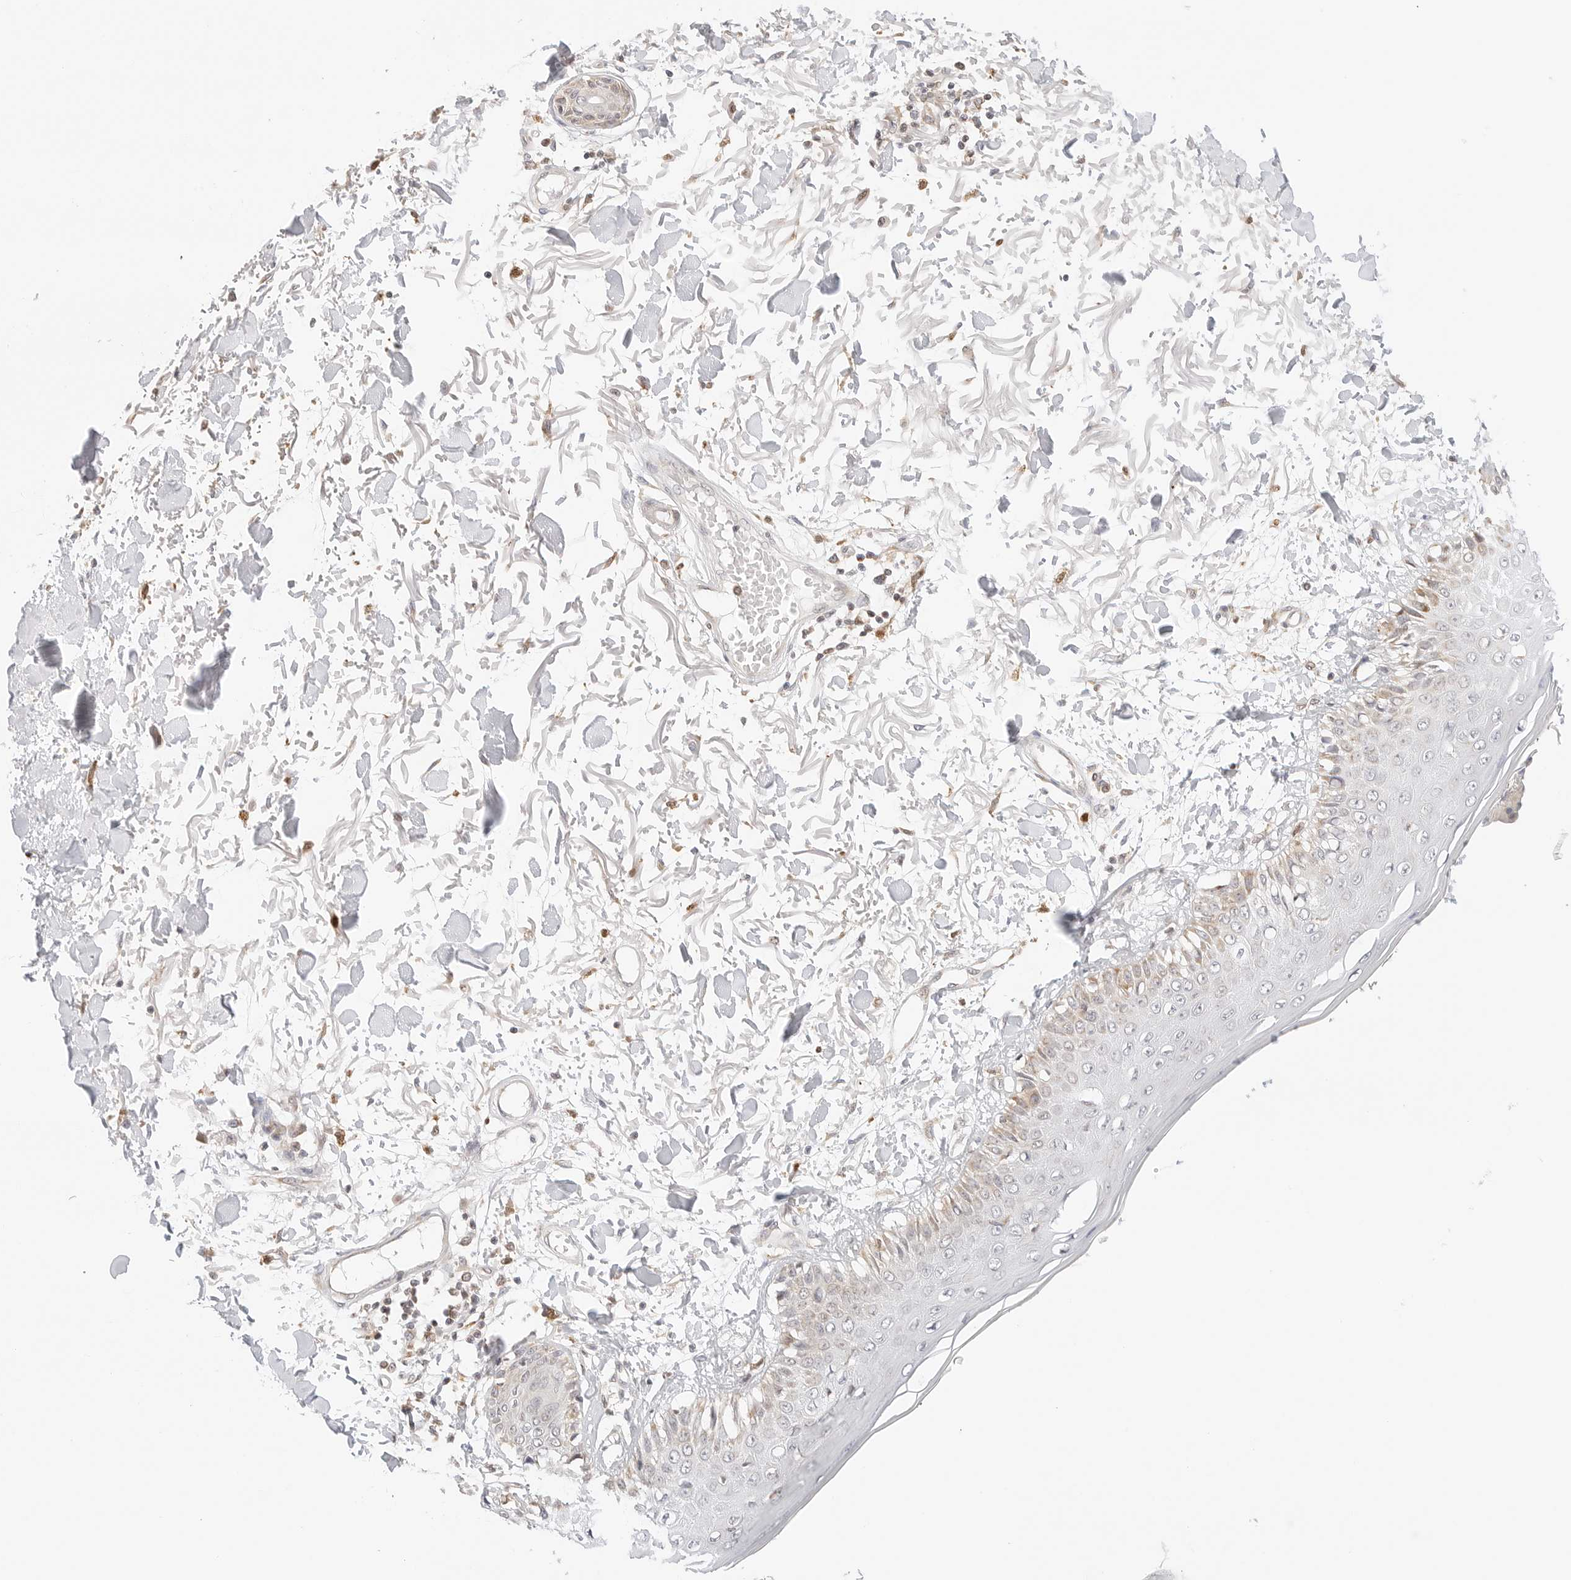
{"staining": {"intensity": "negative", "quantity": "none", "location": "none"}, "tissue": "skin", "cell_type": "Fibroblasts", "image_type": "normal", "snomed": [{"axis": "morphology", "description": "Normal tissue, NOS"}, {"axis": "morphology", "description": "Squamous cell carcinoma, NOS"}, {"axis": "topography", "description": "Skin"}, {"axis": "topography", "description": "Peripheral nerve tissue"}], "caption": "Fibroblasts show no significant positivity in benign skin. (Brightfield microscopy of DAB immunohistochemistry at high magnification).", "gene": "ERO1B", "patient": {"sex": "male", "age": 83}}